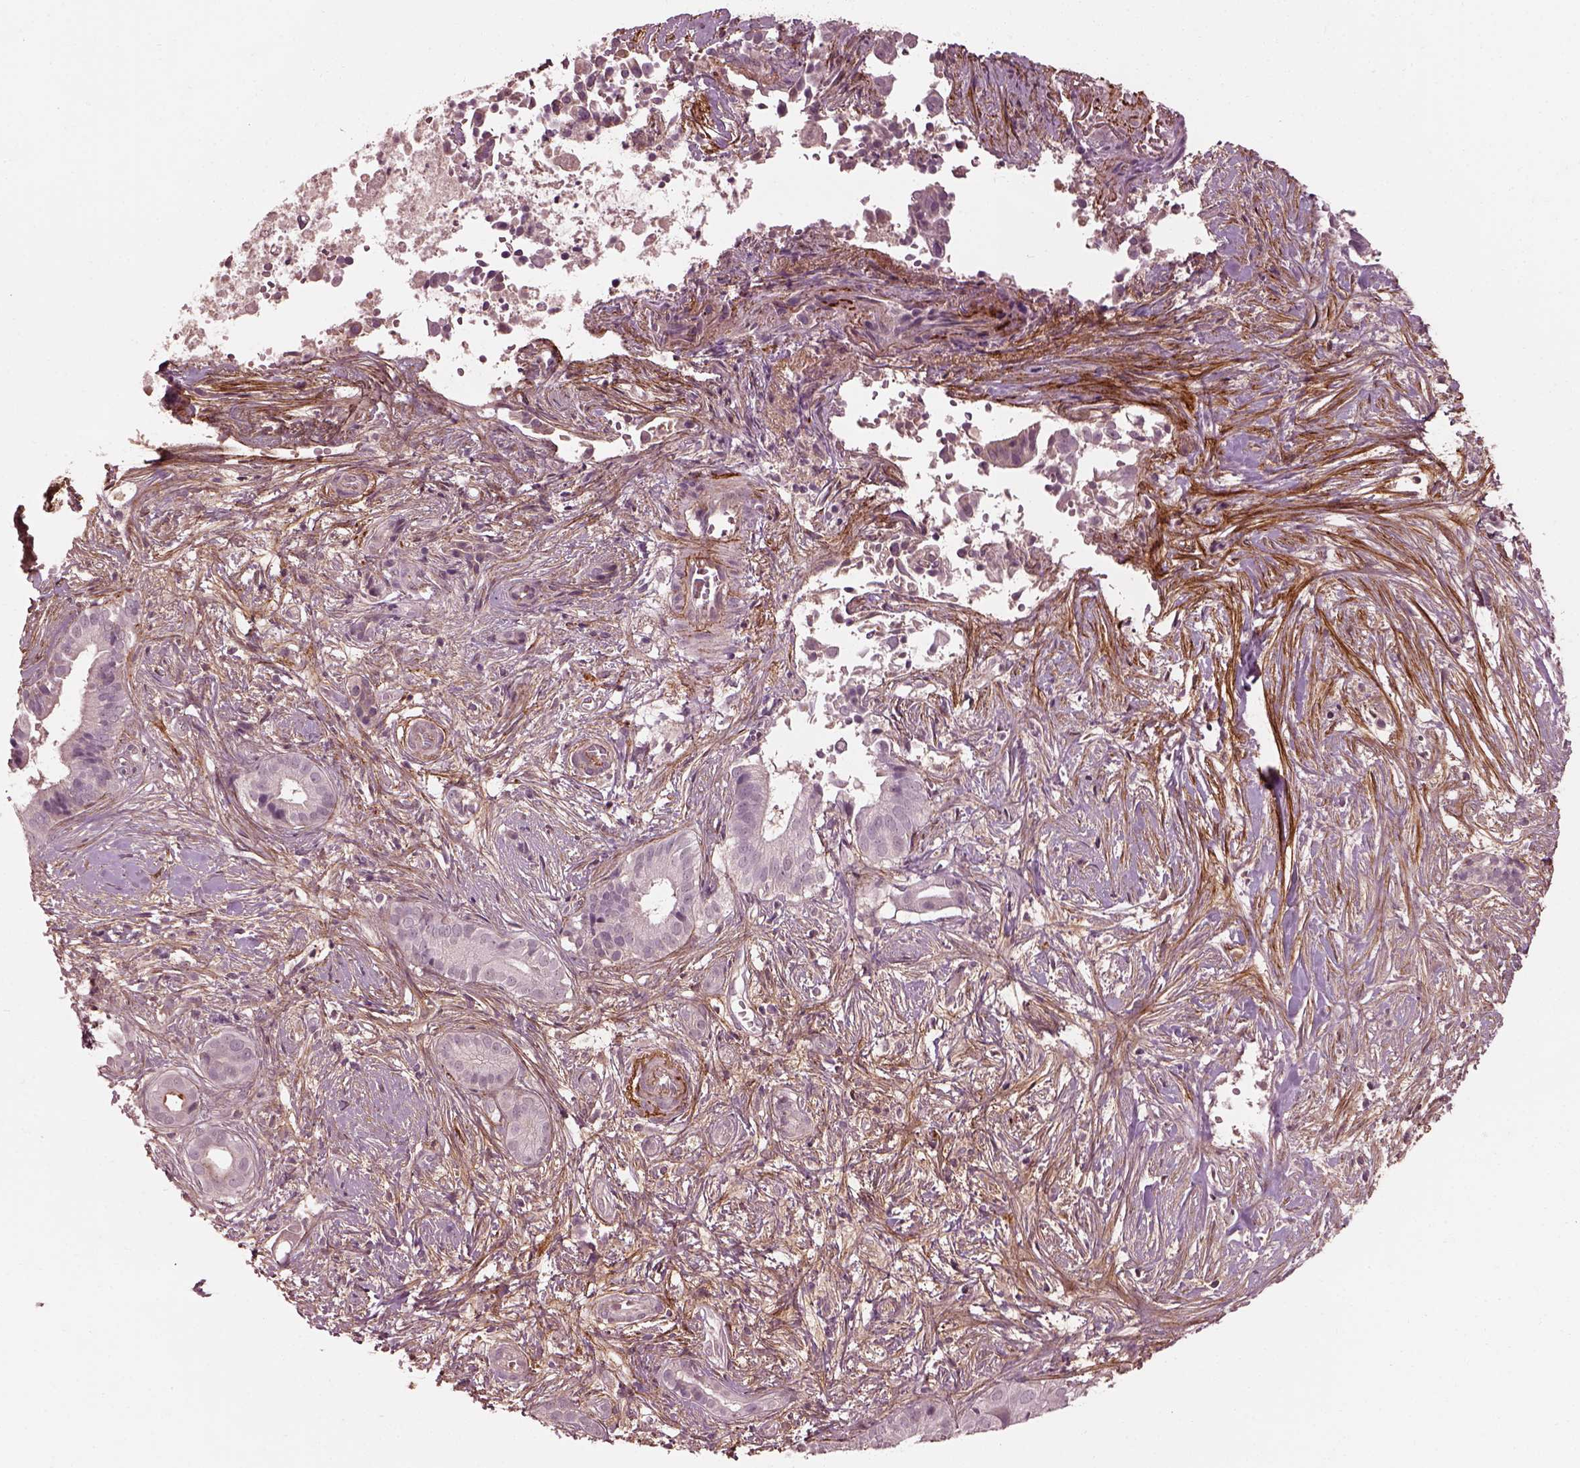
{"staining": {"intensity": "negative", "quantity": "none", "location": "none"}, "tissue": "pancreatic cancer", "cell_type": "Tumor cells", "image_type": "cancer", "snomed": [{"axis": "morphology", "description": "Adenocarcinoma, NOS"}, {"axis": "topography", "description": "Pancreas"}], "caption": "DAB (3,3'-diaminobenzidine) immunohistochemical staining of human pancreatic adenocarcinoma exhibits no significant staining in tumor cells.", "gene": "EFEMP1", "patient": {"sex": "male", "age": 61}}